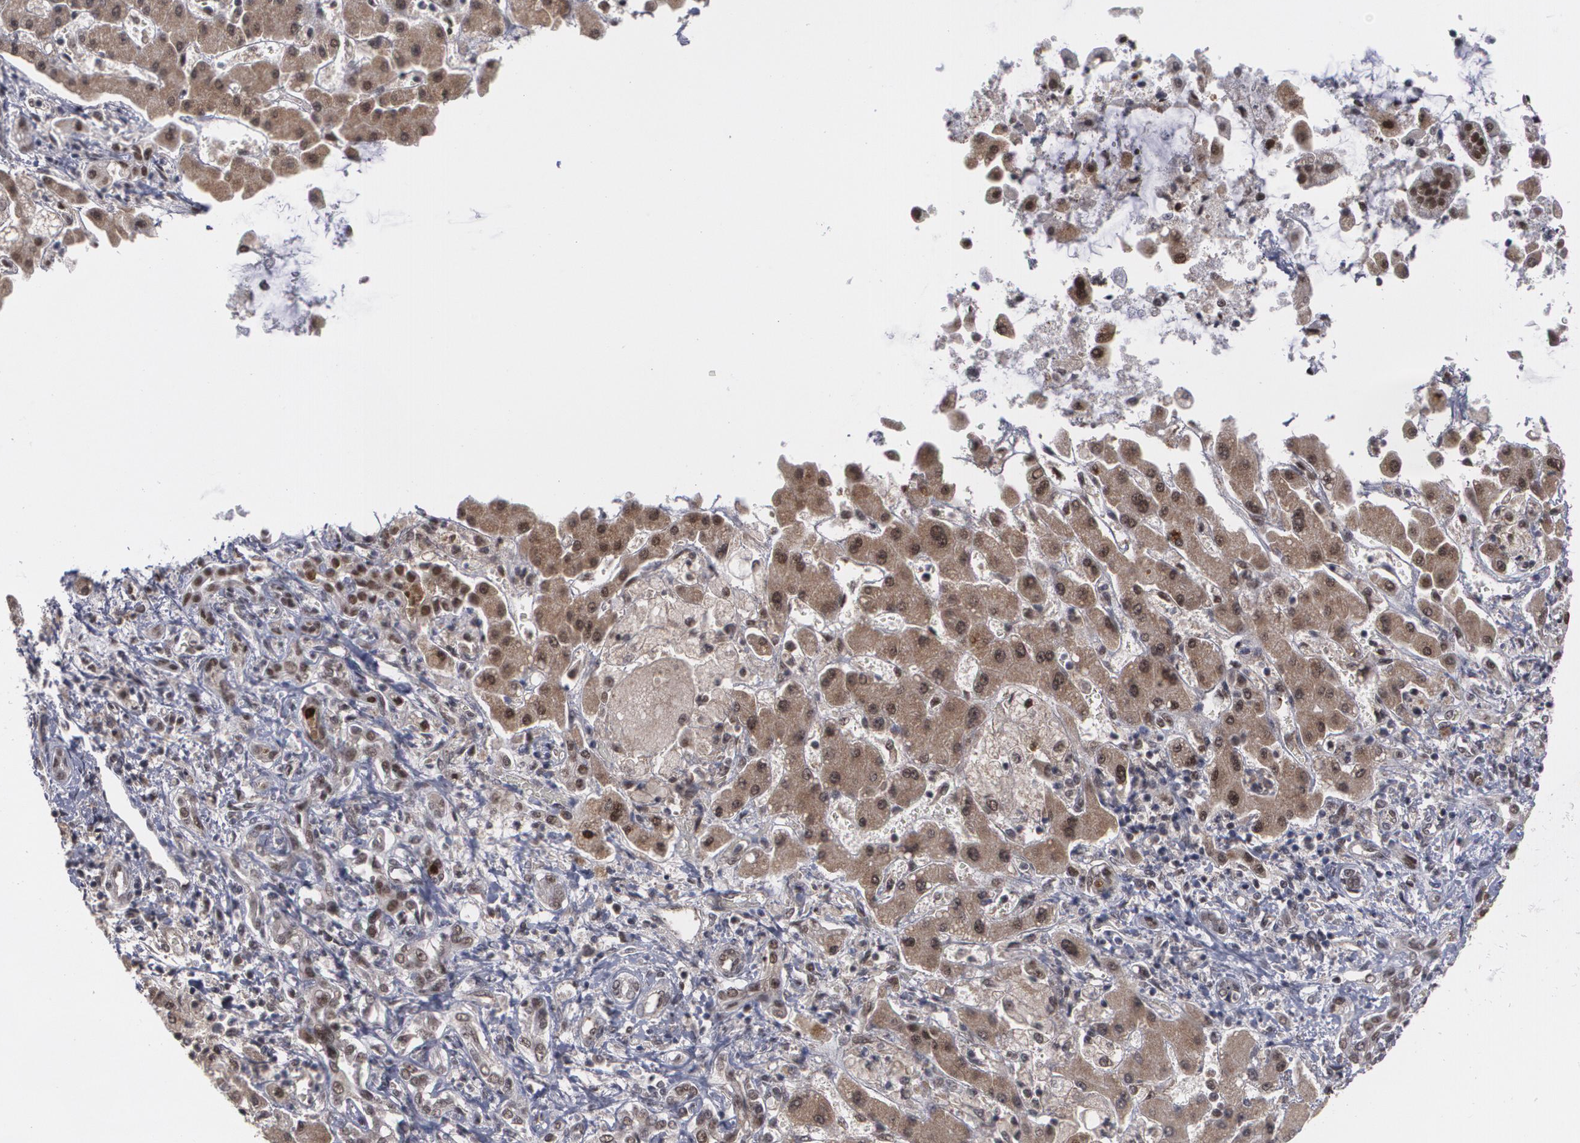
{"staining": {"intensity": "weak", "quantity": "25%-75%", "location": "nuclear"}, "tissue": "liver cancer", "cell_type": "Tumor cells", "image_type": "cancer", "snomed": [{"axis": "morphology", "description": "Cholangiocarcinoma"}, {"axis": "topography", "description": "Liver"}], "caption": "Liver cancer tissue displays weak nuclear staining in about 25%-75% of tumor cells, visualized by immunohistochemistry.", "gene": "INTS6", "patient": {"sex": "male", "age": 50}}